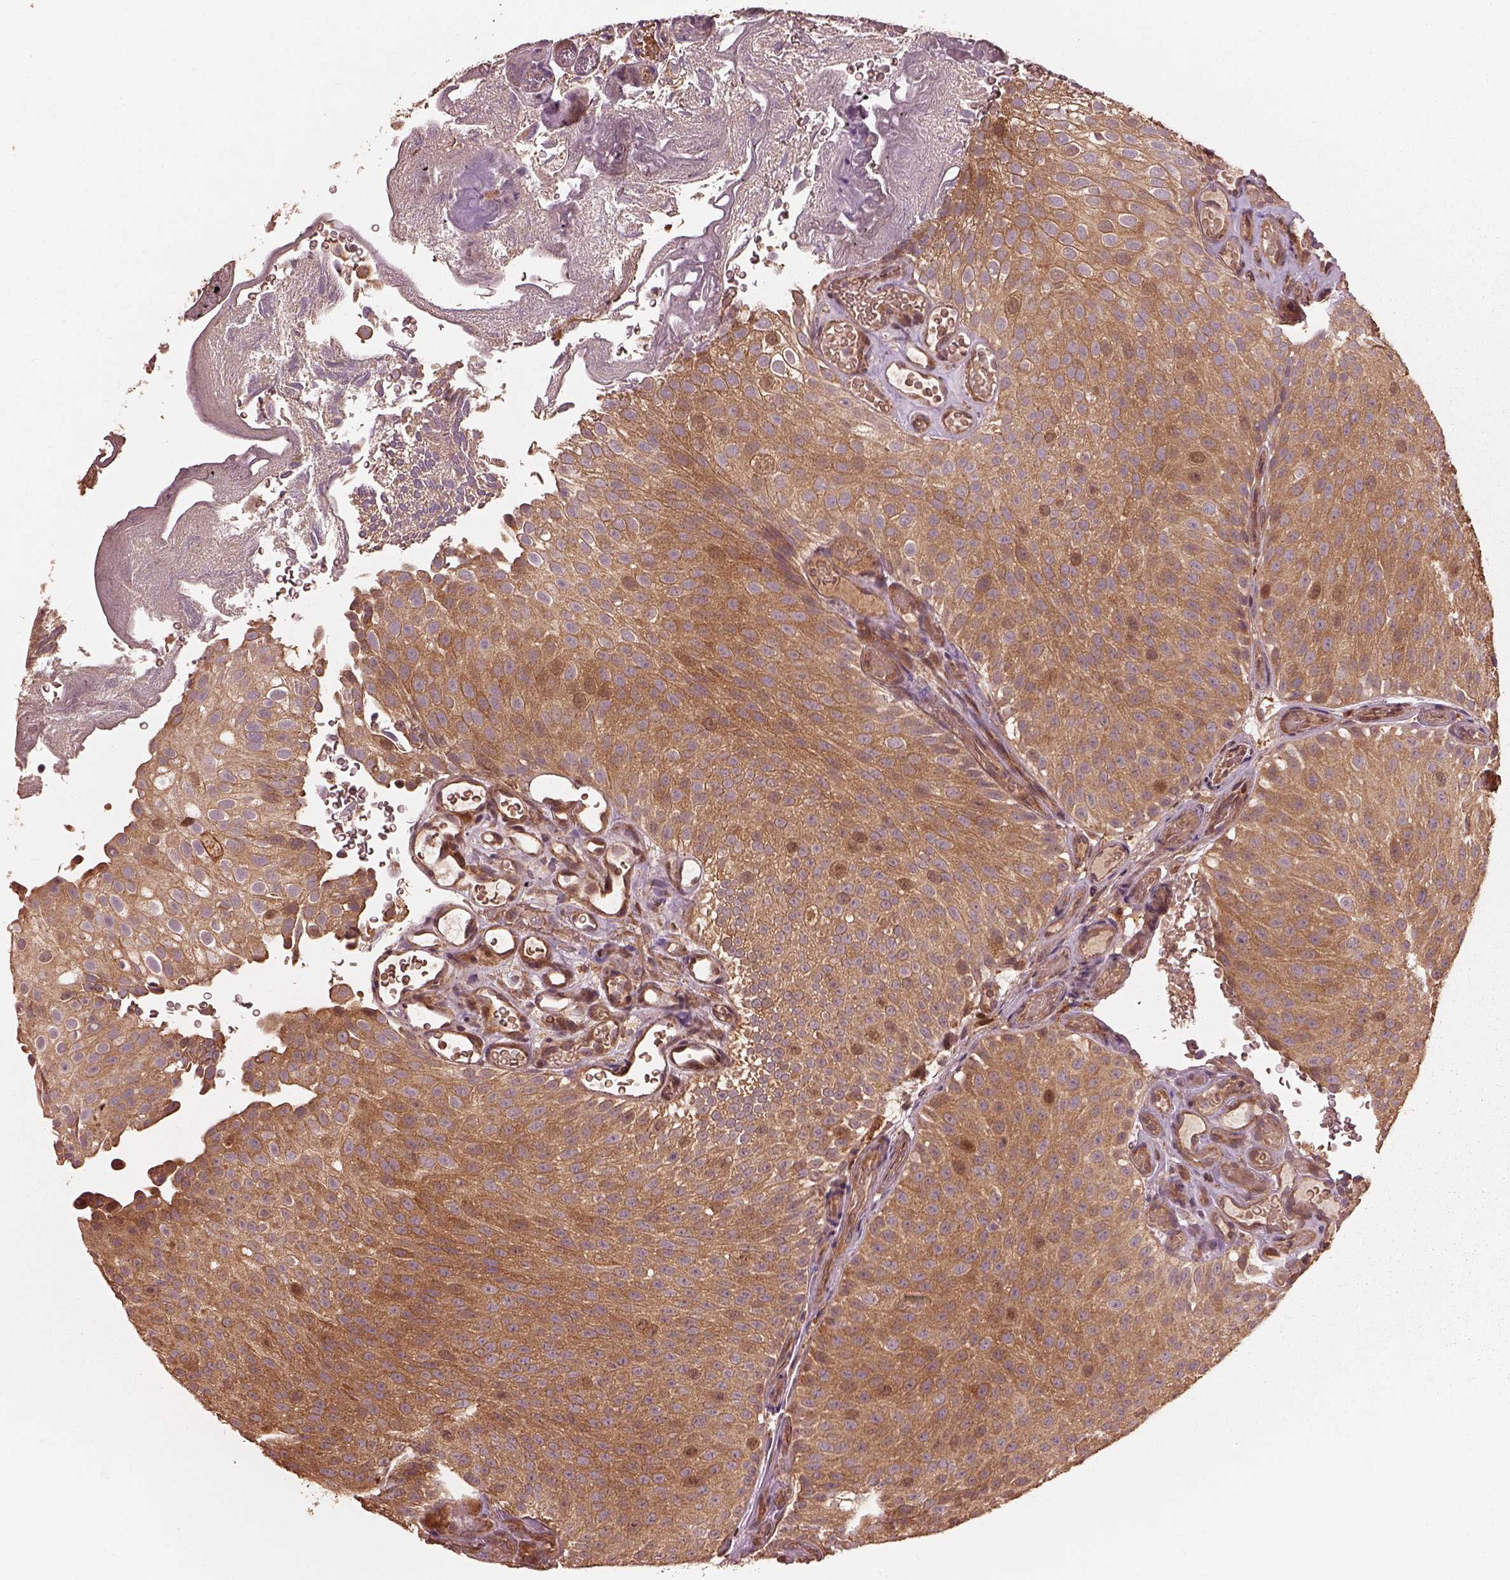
{"staining": {"intensity": "moderate", "quantity": ">75%", "location": "cytoplasmic/membranous"}, "tissue": "urothelial cancer", "cell_type": "Tumor cells", "image_type": "cancer", "snomed": [{"axis": "morphology", "description": "Urothelial carcinoma, Low grade"}, {"axis": "topography", "description": "Urinary bladder"}], "caption": "This image demonstrates immunohistochemistry (IHC) staining of urothelial cancer, with medium moderate cytoplasmic/membranous expression in approximately >75% of tumor cells.", "gene": "METTL4", "patient": {"sex": "male", "age": 78}}